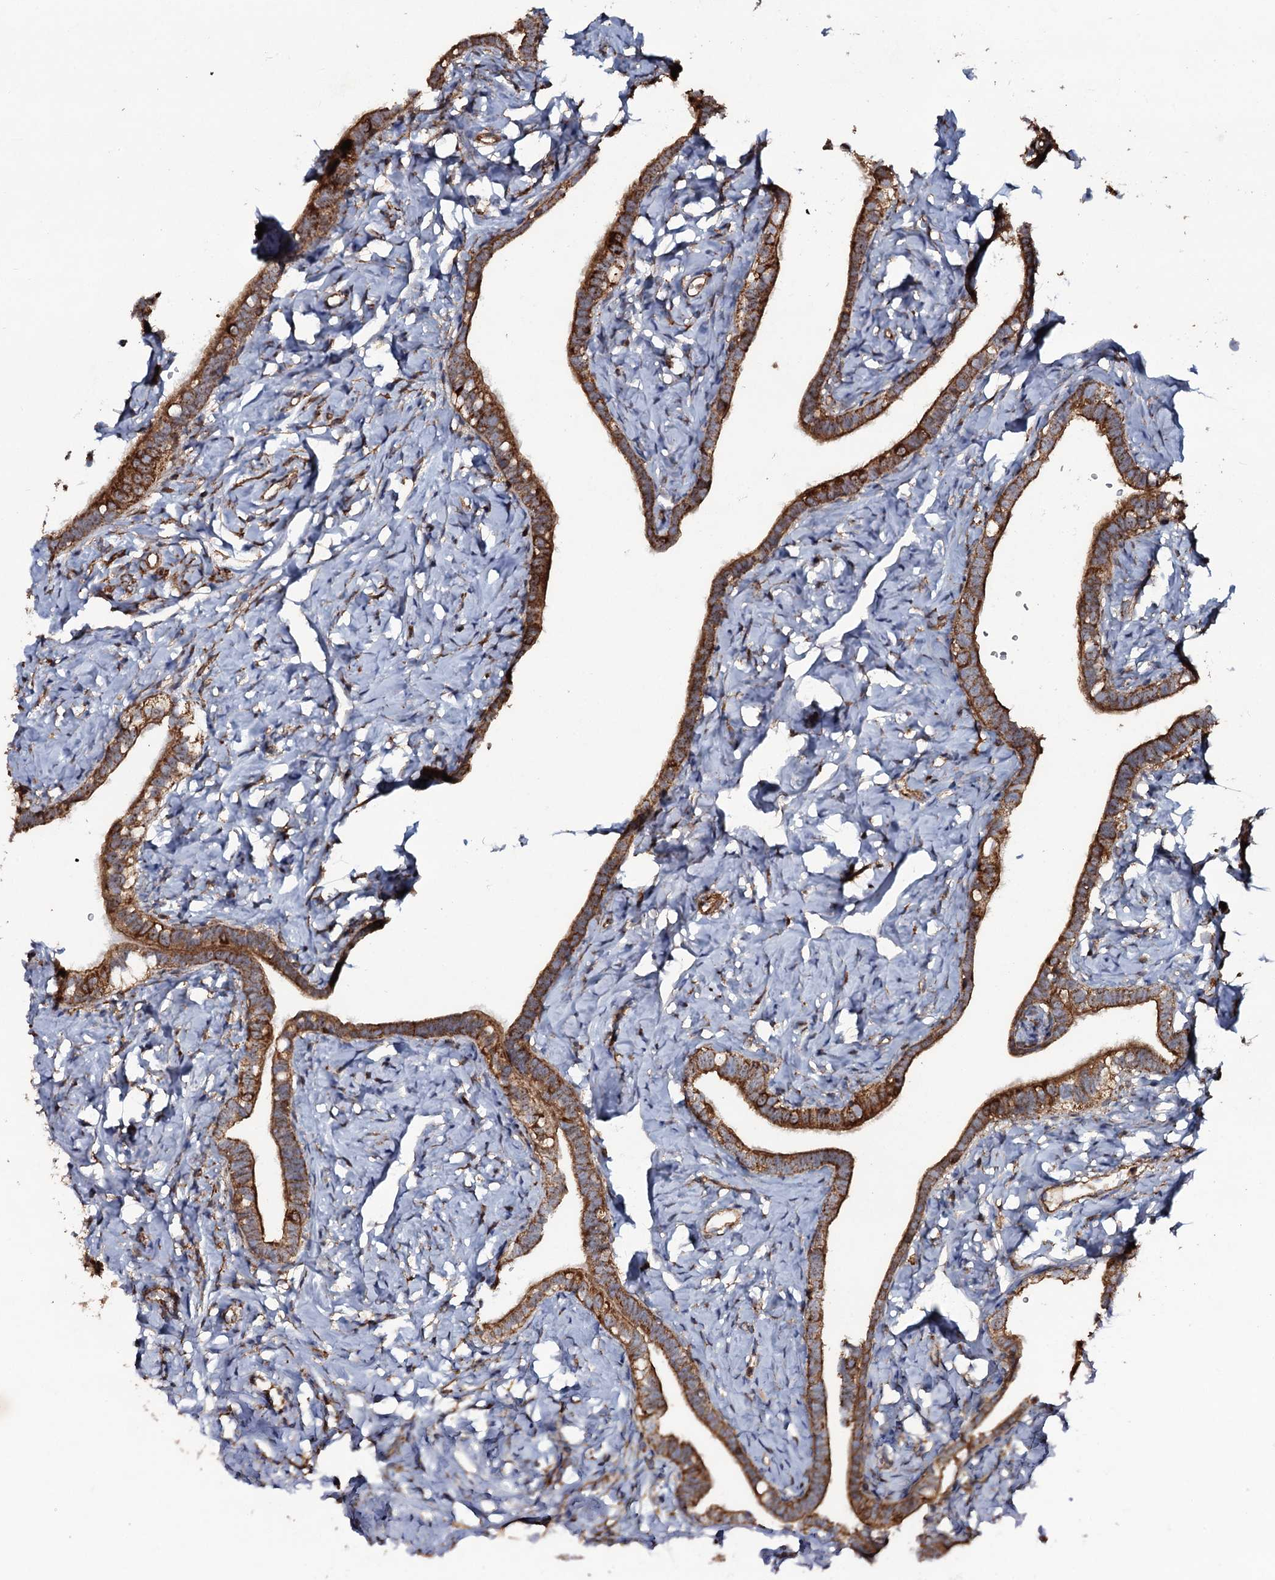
{"staining": {"intensity": "strong", "quantity": ">75%", "location": "cytoplasmic/membranous"}, "tissue": "fallopian tube", "cell_type": "Glandular cells", "image_type": "normal", "snomed": [{"axis": "morphology", "description": "Normal tissue, NOS"}, {"axis": "topography", "description": "Fallopian tube"}], "caption": "Protein analysis of unremarkable fallopian tube shows strong cytoplasmic/membranous staining in approximately >75% of glandular cells. Using DAB (3,3'-diaminobenzidine) (brown) and hematoxylin (blue) stains, captured at high magnification using brightfield microscopy.", "gene": "VWA8", "patient": {"sex": "female", "age": 66}}